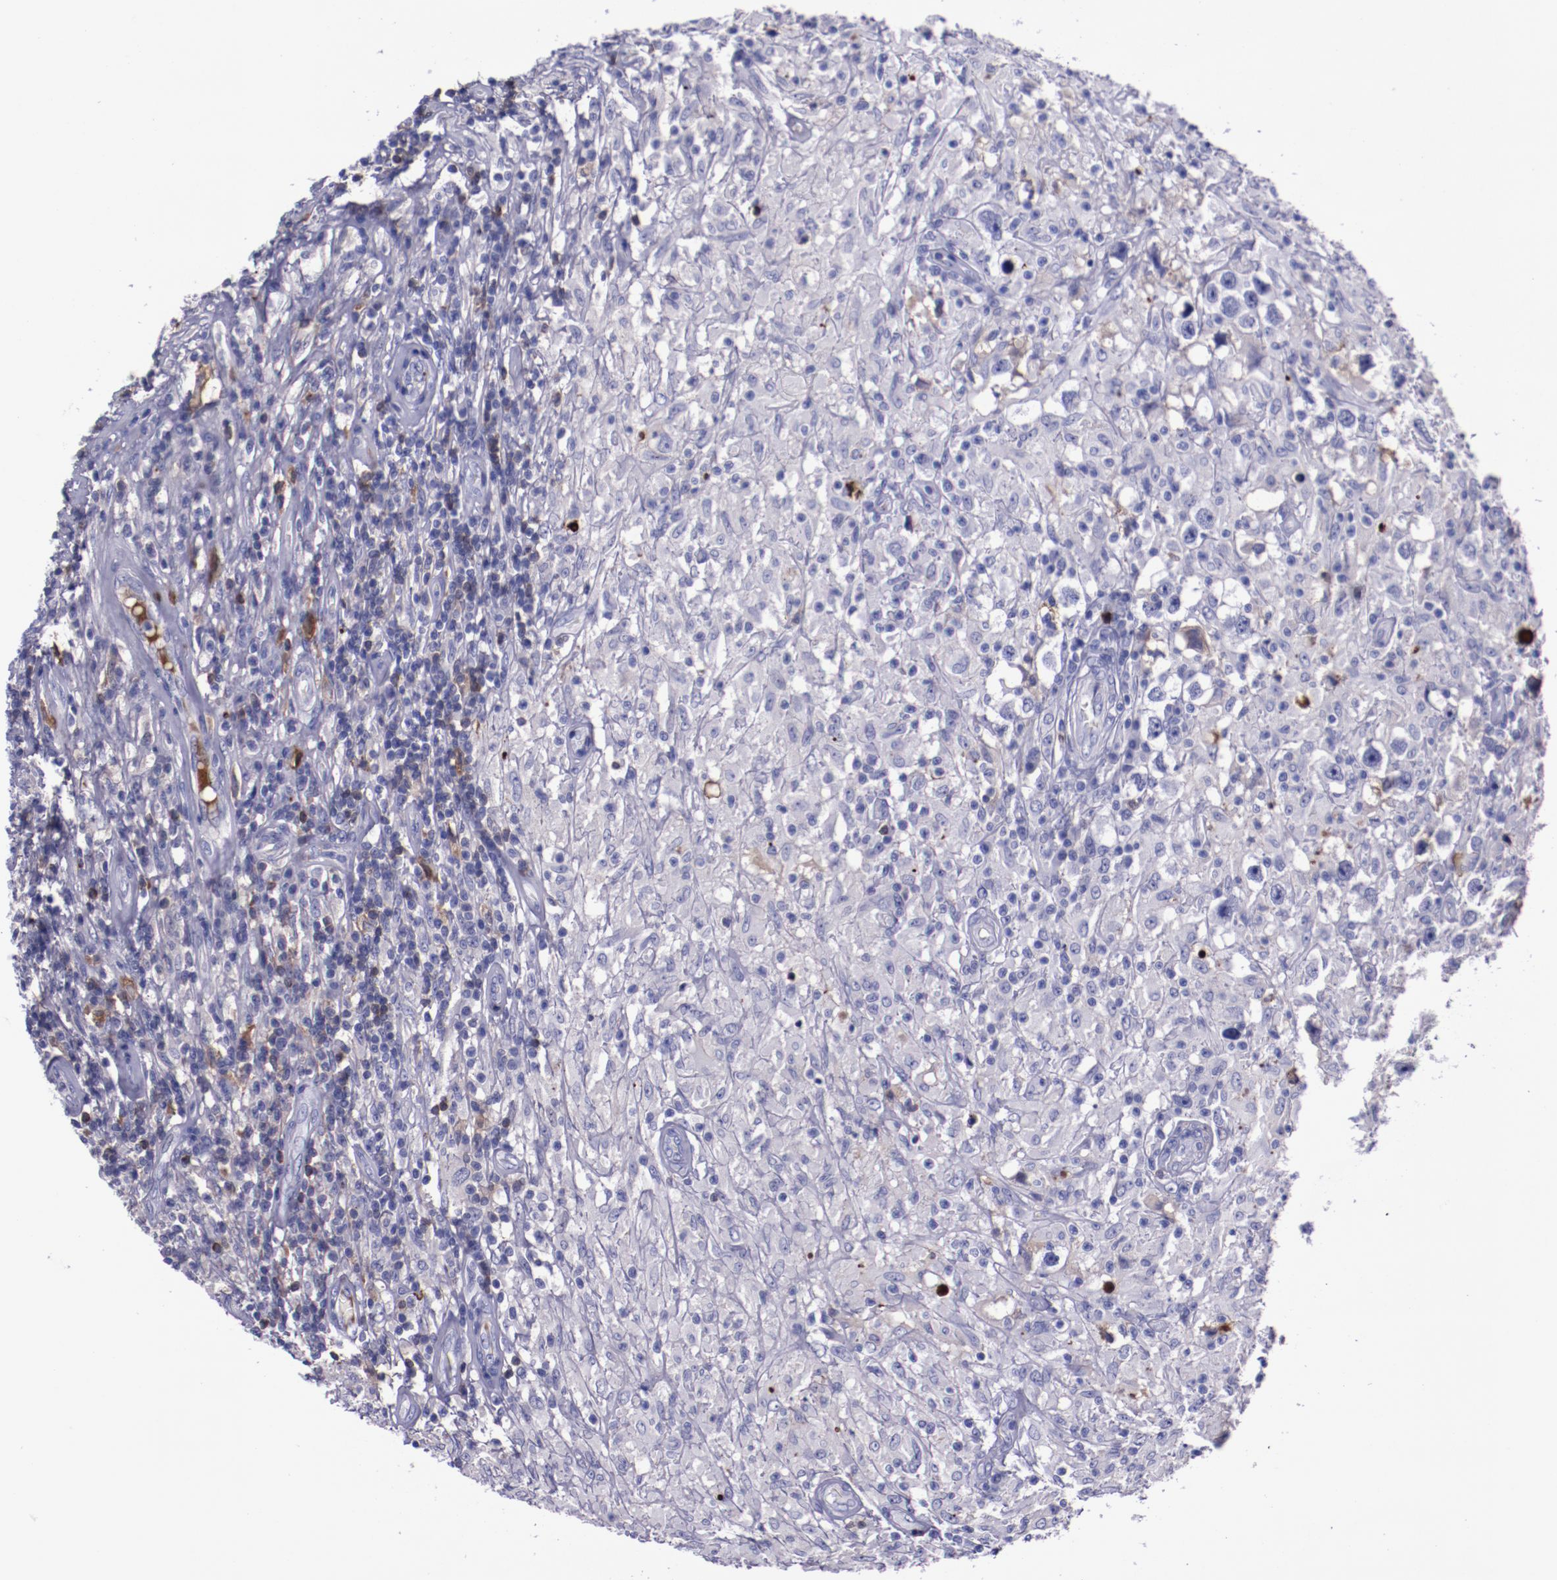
{"staining": {"intensity": "moderate", "quantity": "<25%", "location": "cytoplasmic/membranous"}, "tissue": "testis cancer", "cell_type": "Tumor cells", "image_type": "cancer", "snomed": [{"axis": "morphology", "description": "Seminoma, NOS"}, {"axis": "topography", "description": "Testis"}], "caption": "A high-resolution photomicrograph shows immunohistochemistry (IHC) staining of testis seminoma, which reveals moderate cytoplasmic/membranous positivity in about <25% of tumor cells. The staining was performed using DAB (3,3'-diaminobenzidine) to visualize the protein expression in brown, while the nuclei were stained in blue with hematoxylin (Magnification: 20x).", "gene": "APOH", "patient": {"sex": "male", "age": 34}}